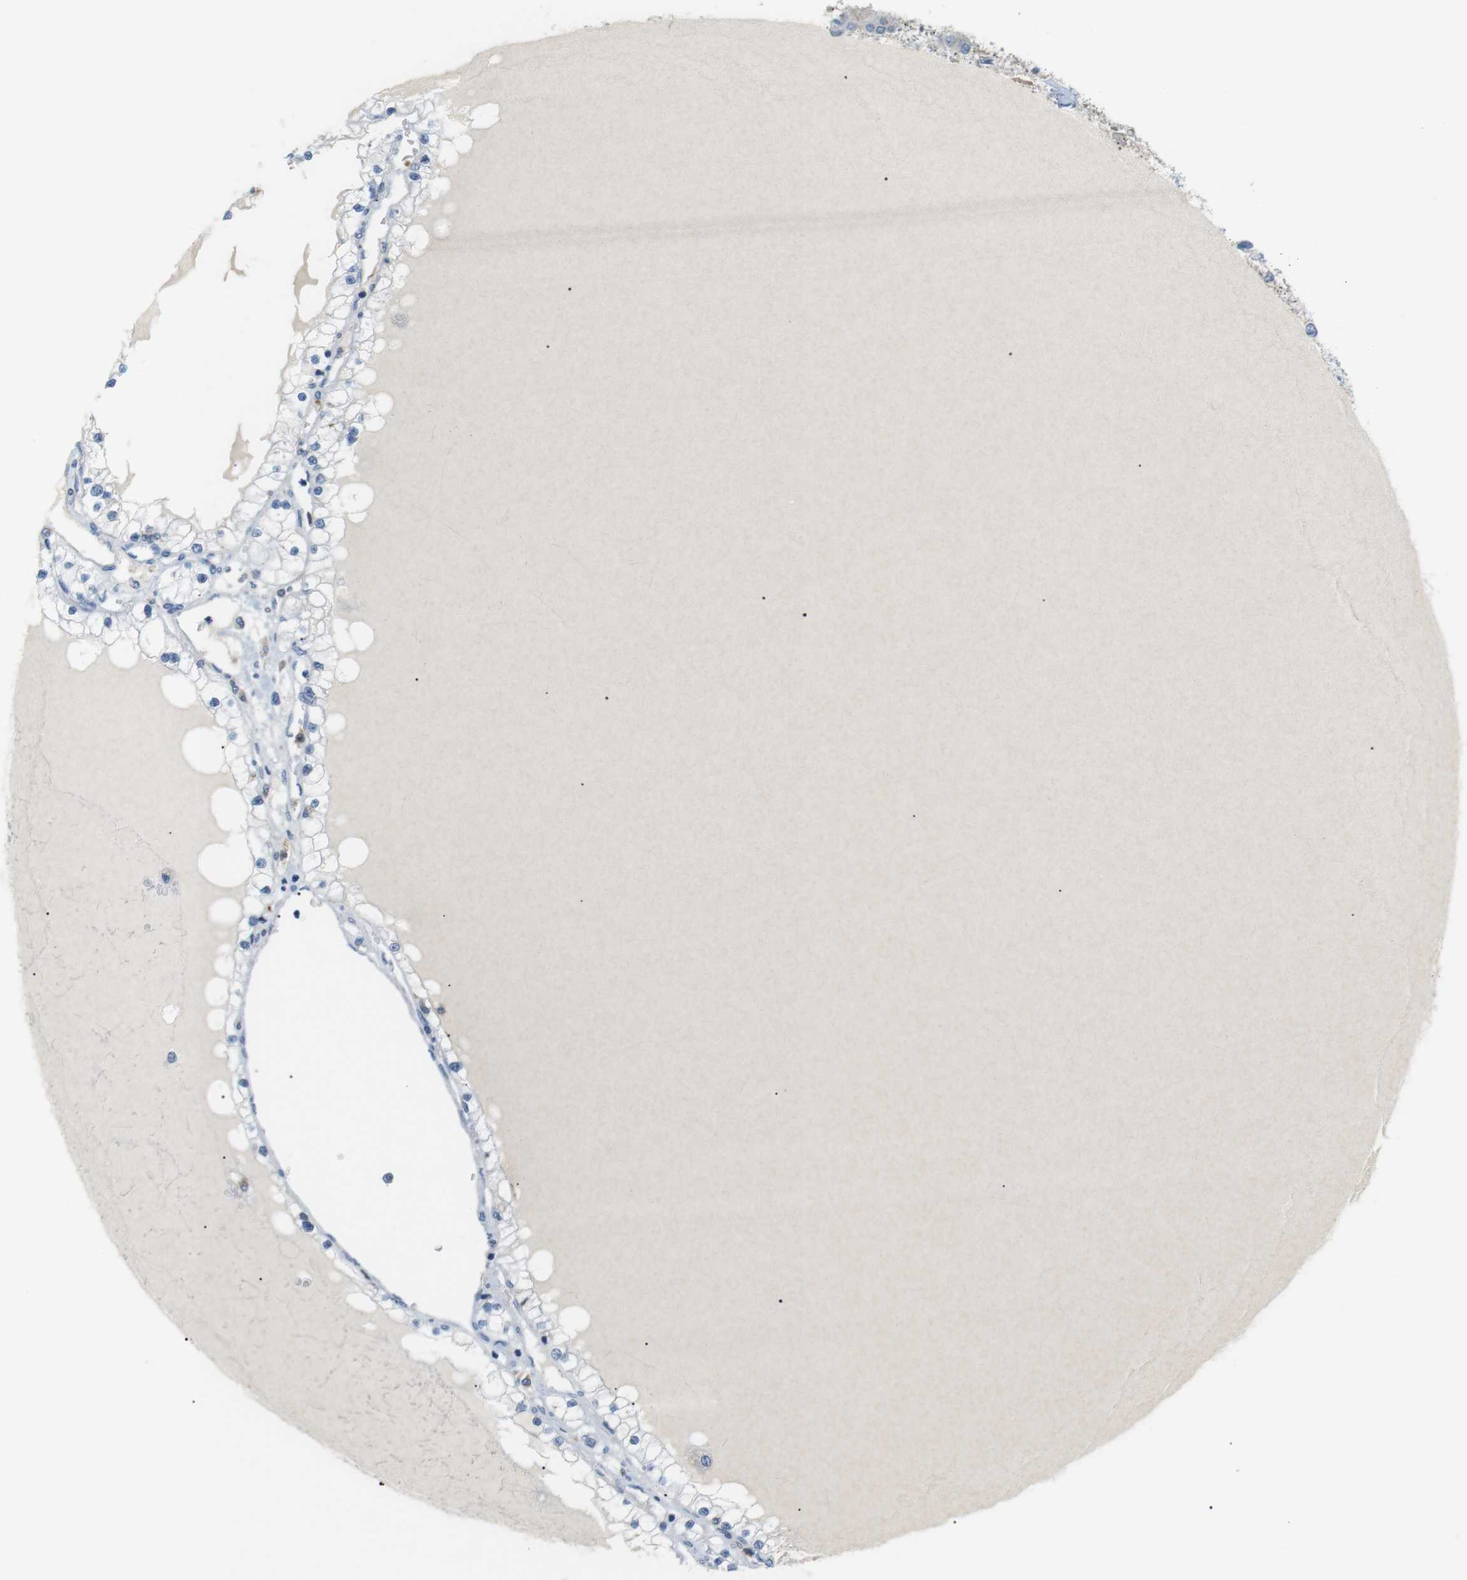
{"staining": {"intensity": "negative", "quantity": "none", "location": "none"}, "tissue": "renal cancer", "cell_type": "Tumor cells", "image_type": "cancer", "snomed": [{"axis": "morphology", "description": "Adenocarcinoma, NOS"}, {"axis": "topography", "description": "Kidney"}], "caption": "There is no significant staining in tumor cells of renal cancer. Nuclei are stained in blue.", "gene": "CD300E", "patient": {"sex": "male", "age": 68}}